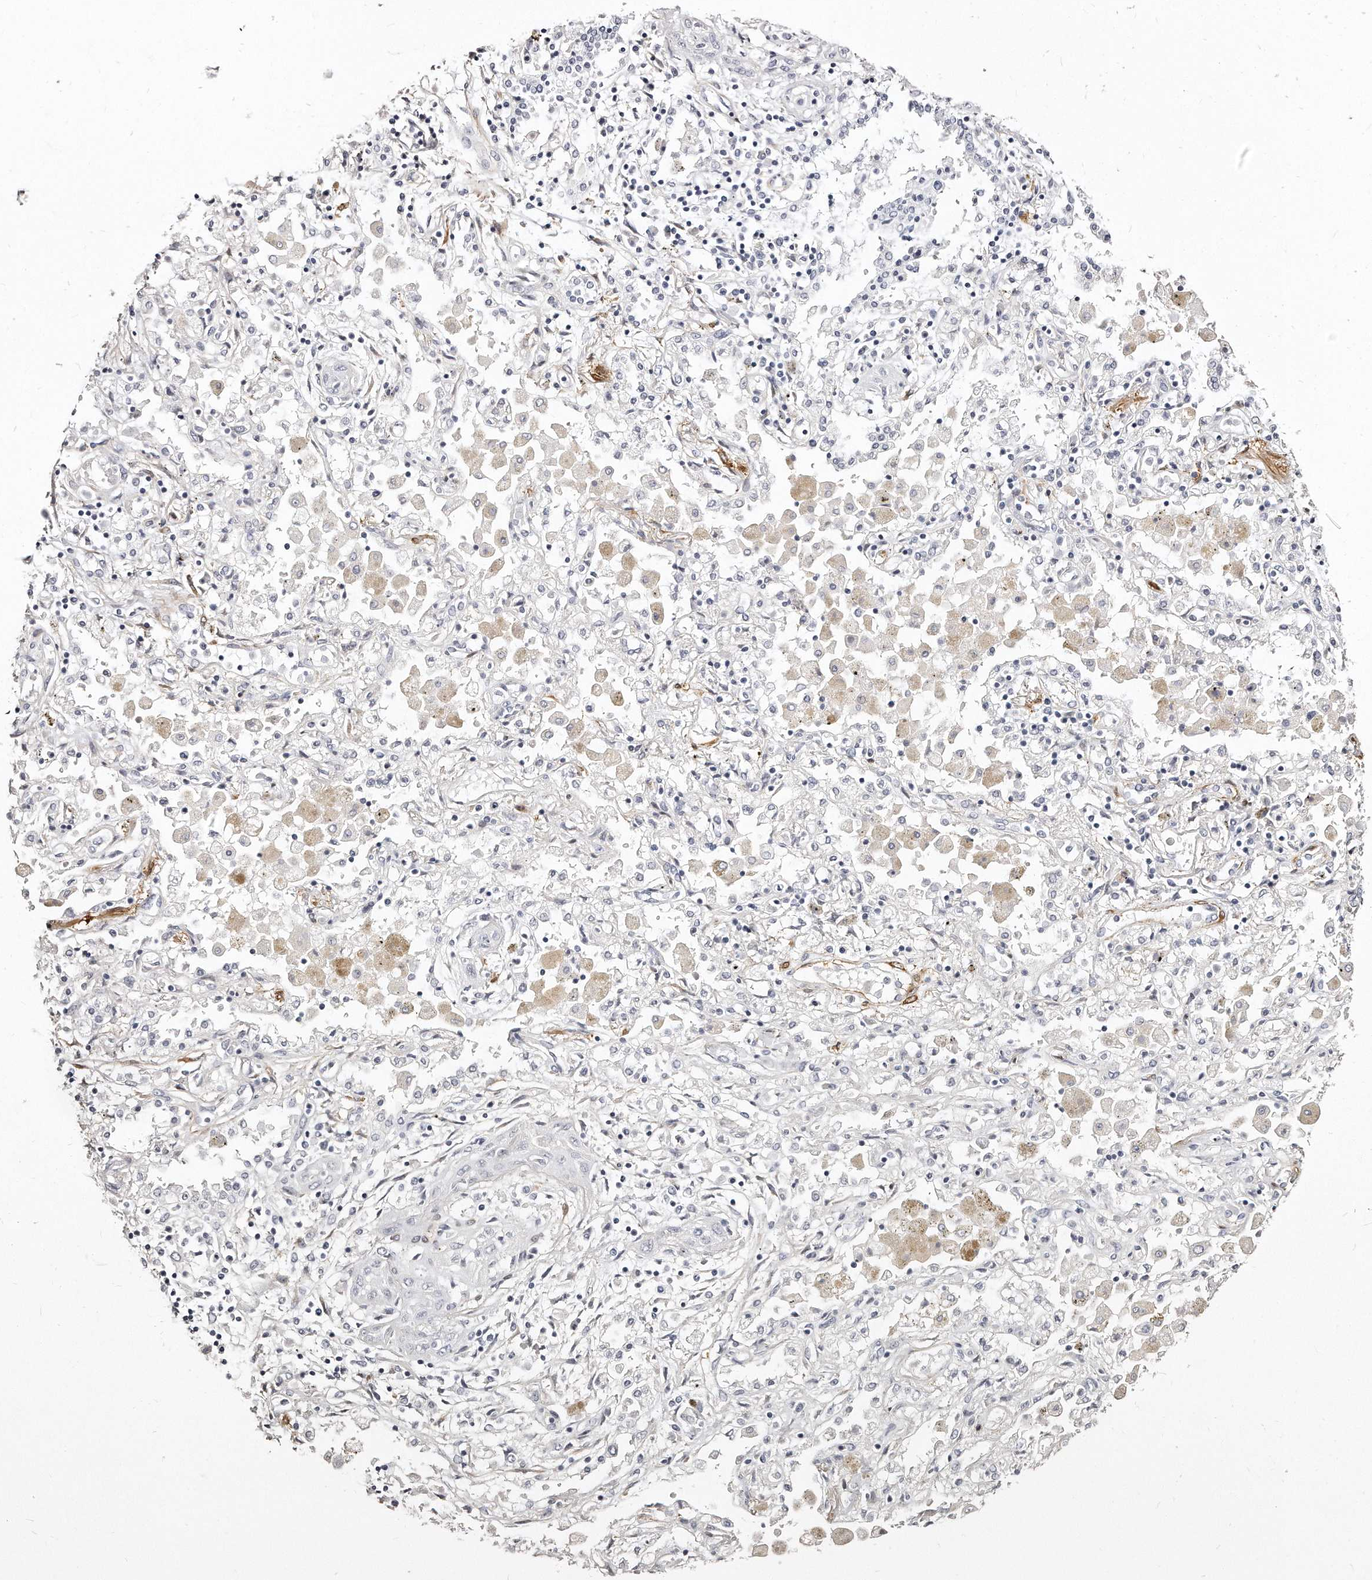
{"staining": {"intensity": "negative", "quantity": "none", "location": "none"}, "tissue": "lung cancer", "cell_type": "Tumor cells", "image_type": "cancer", "snomed": [{"axis": "morphology", "description": "Squamous cell carcinoma, NOS"}, {"axis": "topography", "description": "Lung"}], "caption": "IHC histopathology image of neoplastic tissue: squamous cell carcinoma (lung) stained with DAB reveals no significant protein expression in tumor cells.", "gene": "LMOD1", "patient": {"sex": "female", "age": 47}}